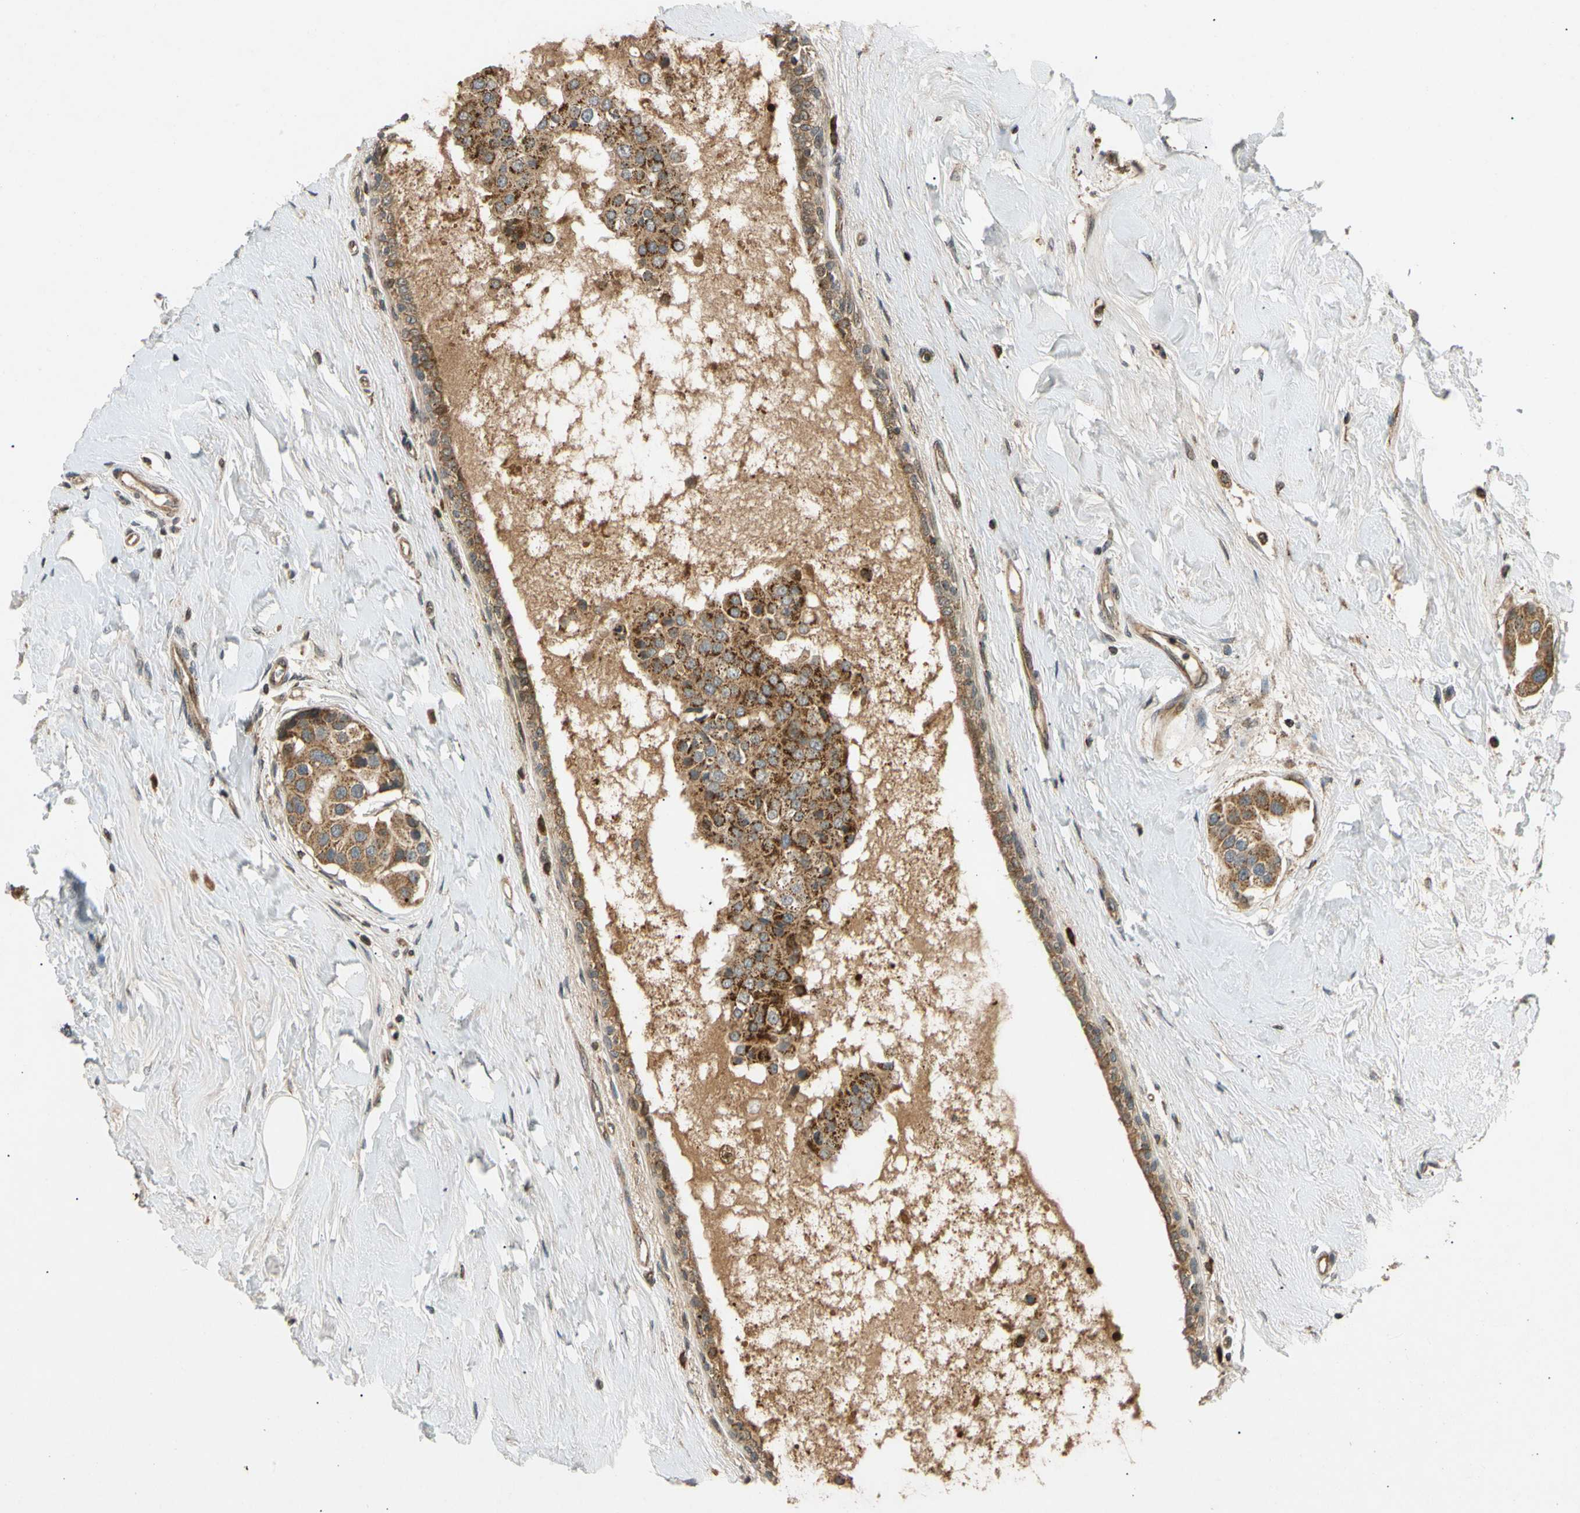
{"staining": {"intensity": "strong", "quantity": ">75%", "location": "cytoplasmic/membranous"}, "tissue": "breast cancer", "cell_type": "Tumor cells", "image_type": "cancer", "snomed": [{"axis": "morphology", "description": "Normal tissue, NOS"}, {"axis": "morphology", "description": "Duct carcinoma"}, {"axis": "topography", "description": "Breast"}], "caption": "An image of human infiltrating ductal carcinoma (breast) stained for a protein exhibits strong cytoplasmic/membranous brown staining in tumor cells.", "gene": "MRPS22", "patient": {"sex": "female", "age": 39}}